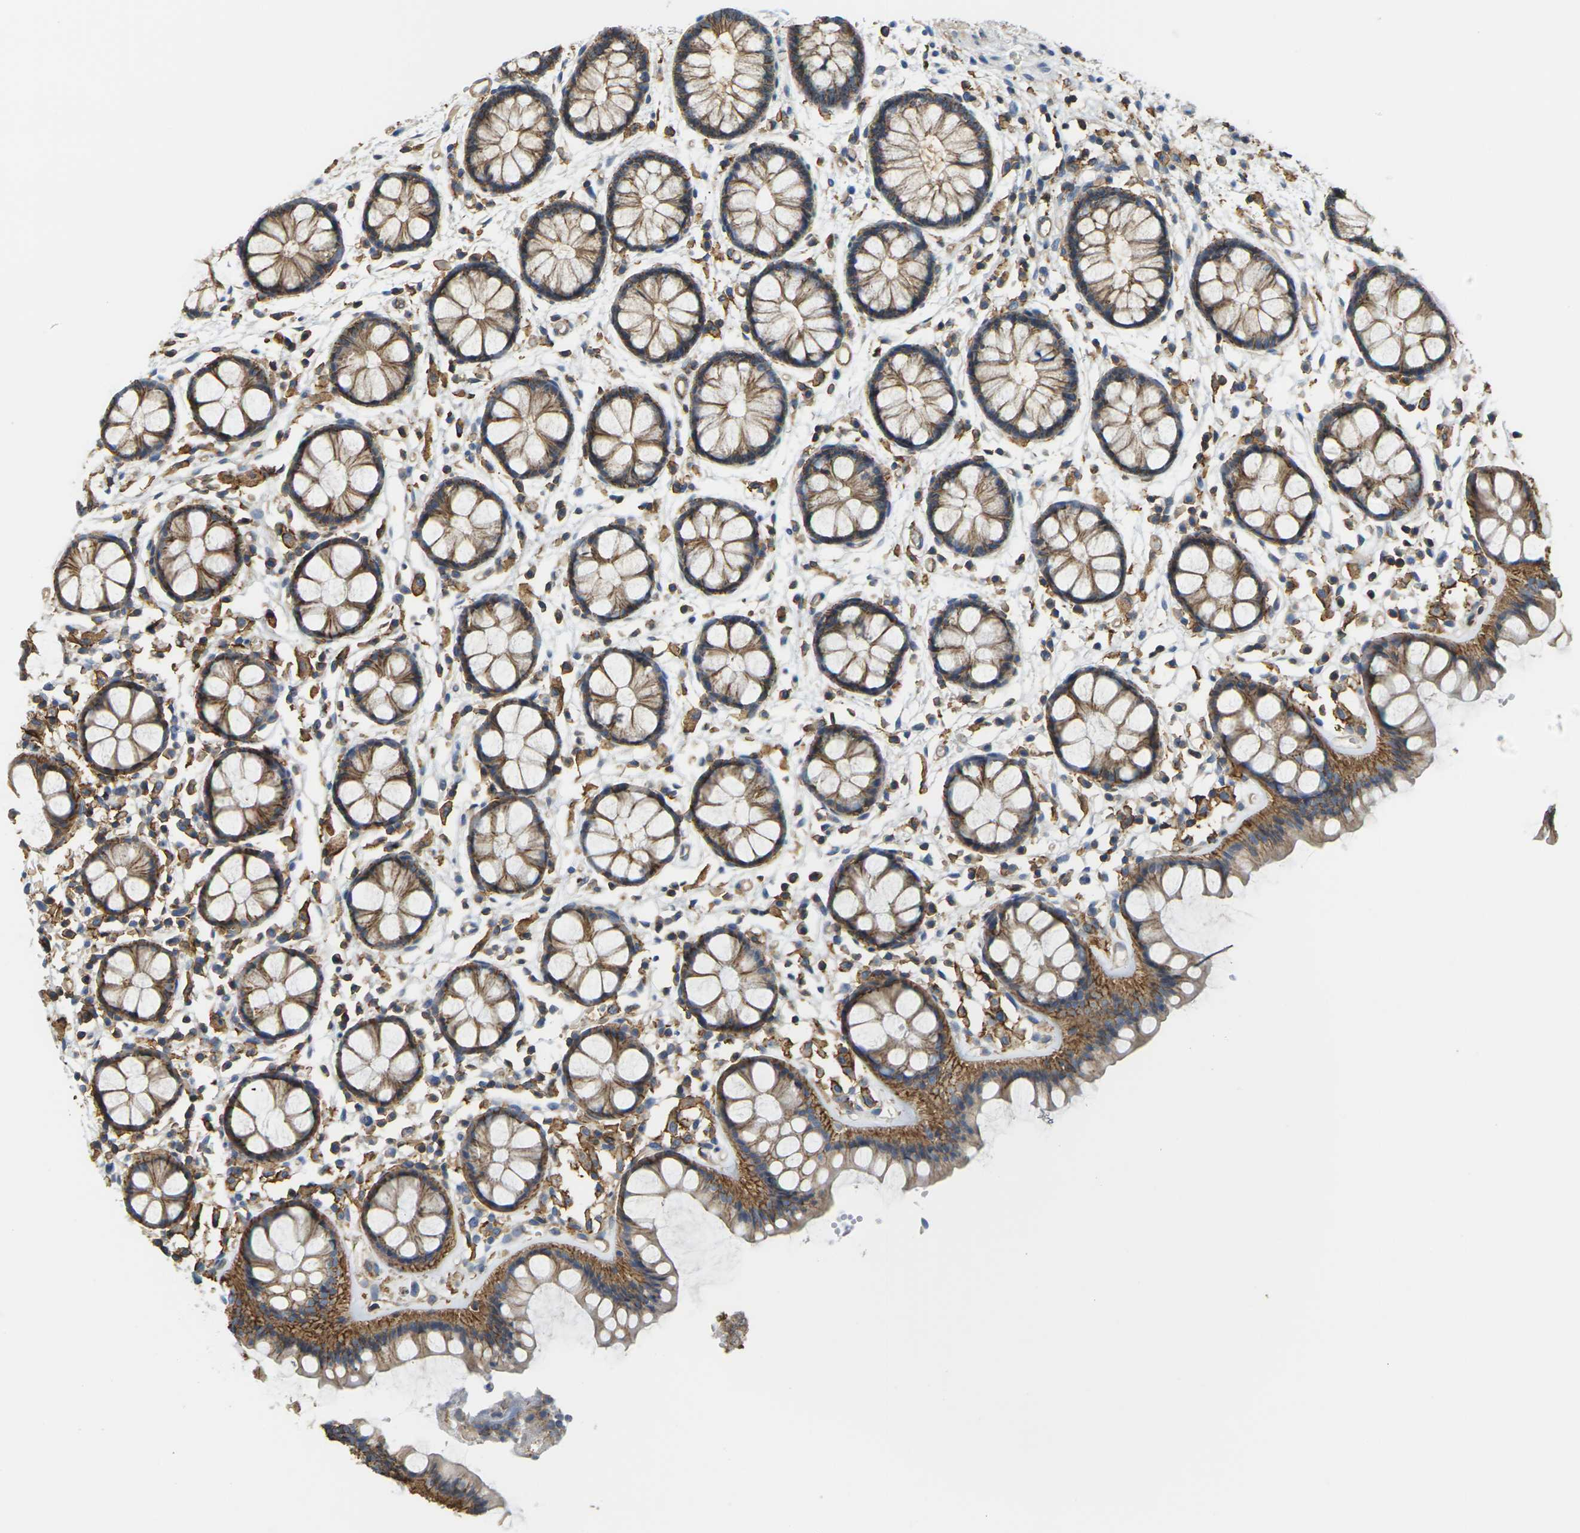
{"staining": {"intensity": "moderate", "quantity": ">75%", "location": "cytoplasmic/membranous"}, "tissue": "rectum", "cell_type": "Glandular cells", "image_type": "normal", "snomed": [{"axis": "morphology", "description": "Normal tissue, NOS"}, {"axis": "topography", "description": "Rectum"}], "caption": "Approximately >75% of glandular cells in unremarkable rectum reveal moderate cytoplasmic/membranous protein staining as visualized by brown immunohistochemical staining.", "gene": "IQGAP1", "patient": {"sex": "female", "age": 66}}